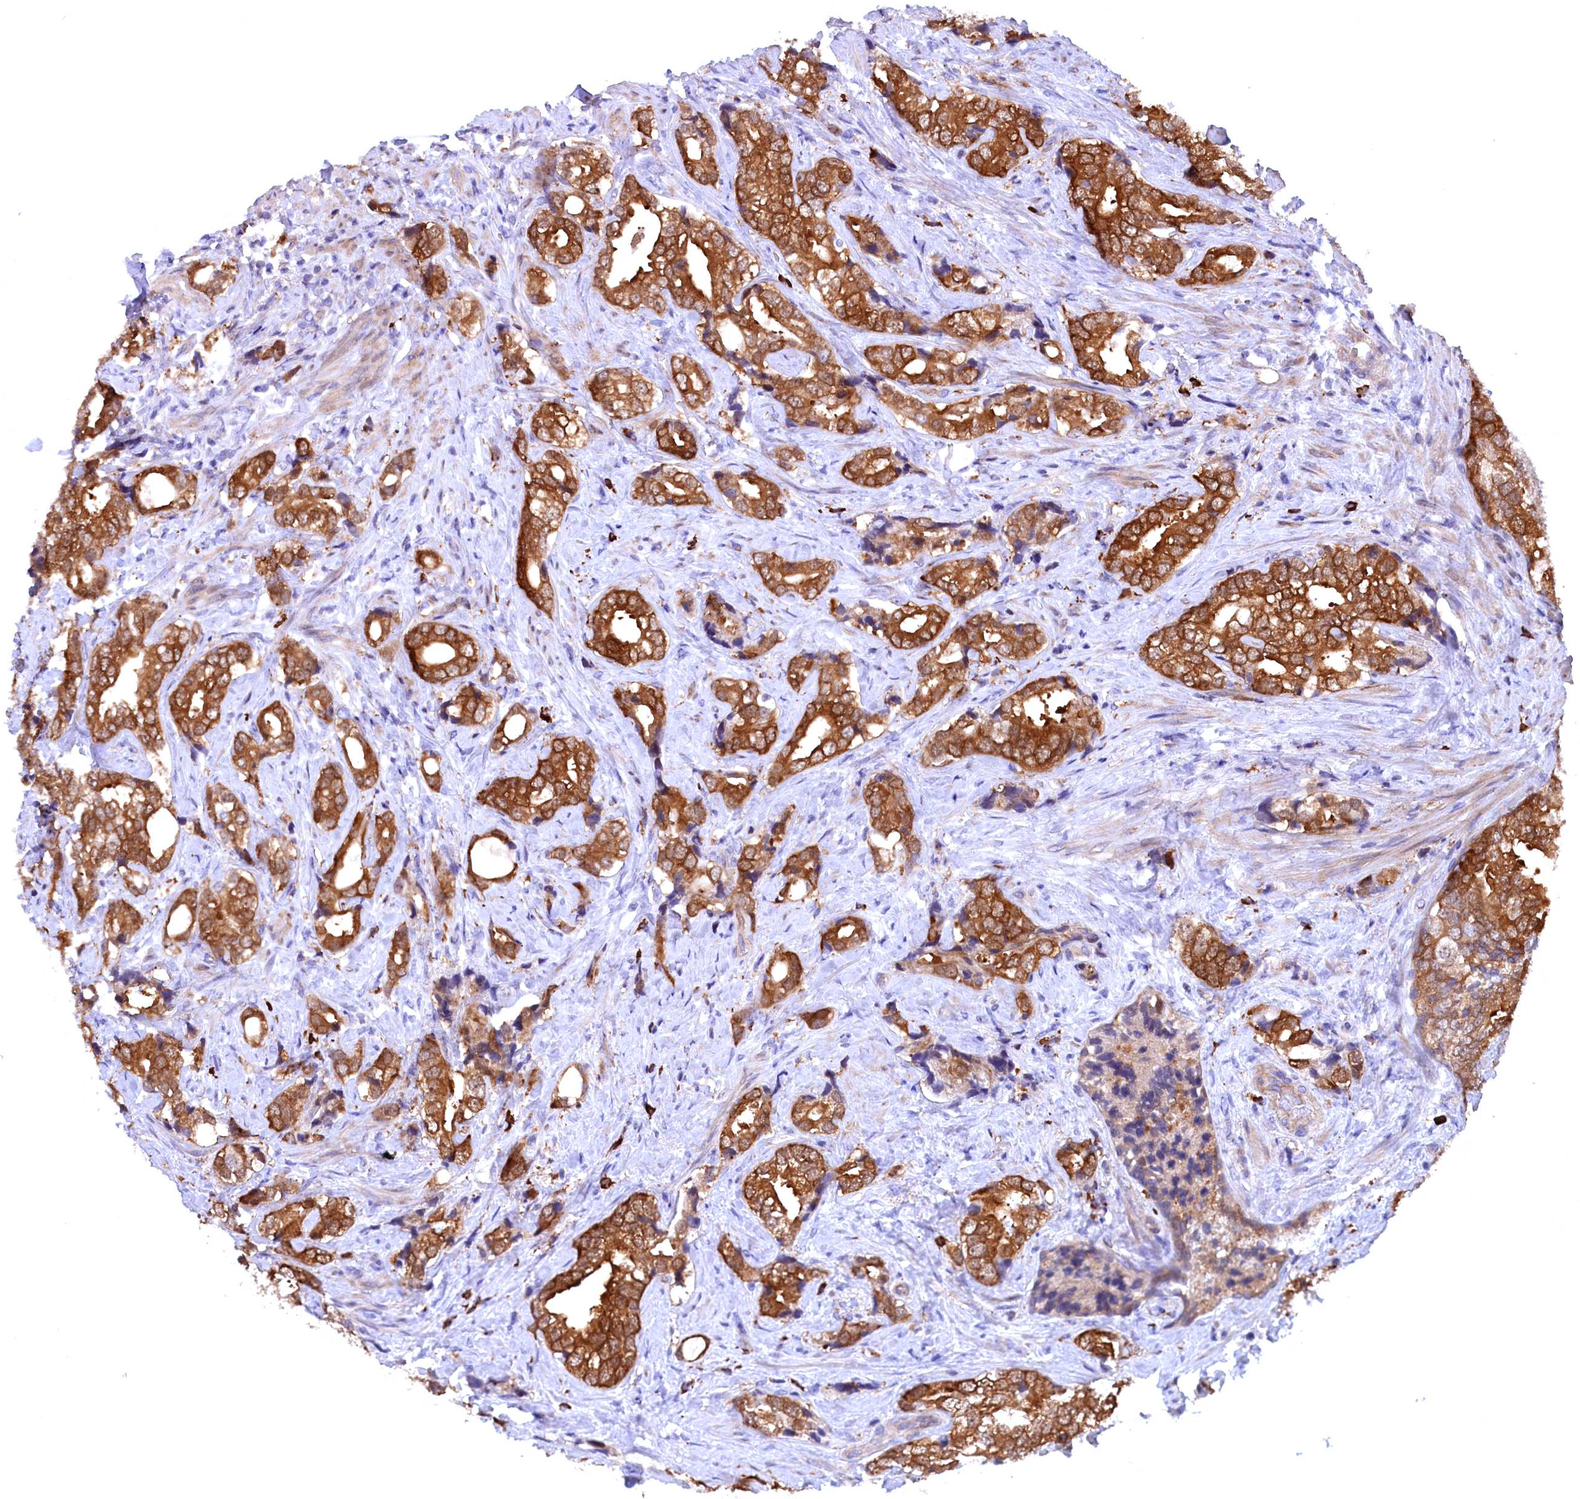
{"staining": {"intensity": "strong", "quantity": ">75%", "location": "cytoplasmic/membranous"}, "tissue": "prostate cancer", "cell_type": "Tumor cells", "image_type": "cancer", "snomed": [{"axis": "morphology", "description": "Adenocarcinoma, High grade"}, {"axis": "topography", "description": "Prostate"}], "caption": "Prostate cancer tissue shows strong cytoplasmic/membranous expression in approximately >75% of tumor cells, visualized by immunohistochemistry.", "gene": "JPT2", "patient": {"sex": "male", "age": 75}}